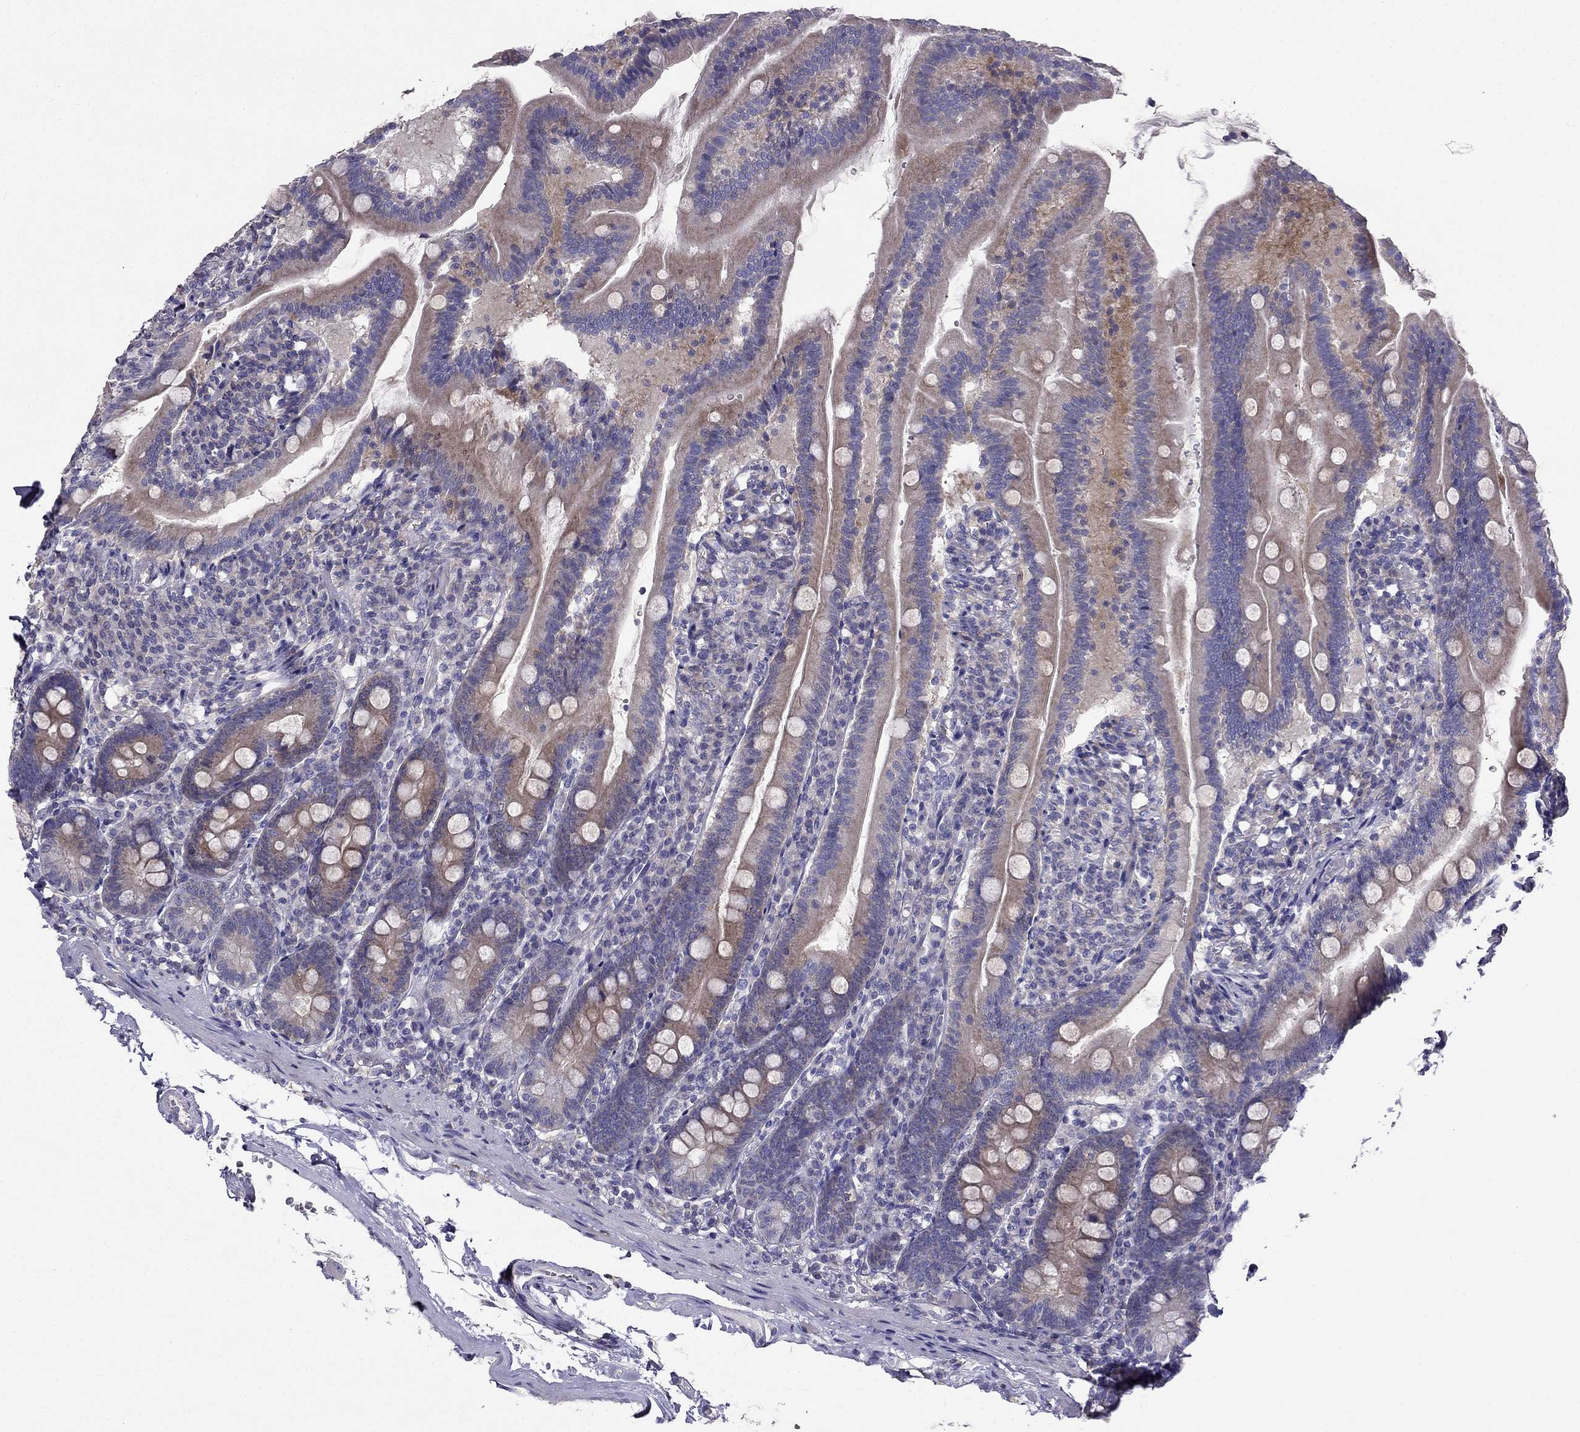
{"staining": {"intensity": "moderate", "quantity": "25%-75%", "location": "cytoplasmic/membranous"}, "tissue": "duodenum", "cell_type": "Glandular cells", "image_type": "normal", "snomed": [{"axis": "morphology", "description": "Normal tissue, NOS"}, {"axis": "topography", "description": "Duodenum"}], "caption": "Immunohistochemical staining of benign human duodenum displays medium levels of moderate cytoplasmic/membranous staining in about 25%-75% of glandular cells.", "gene": "AS3MT", "patient": {"sex": "female", "age": 67}}